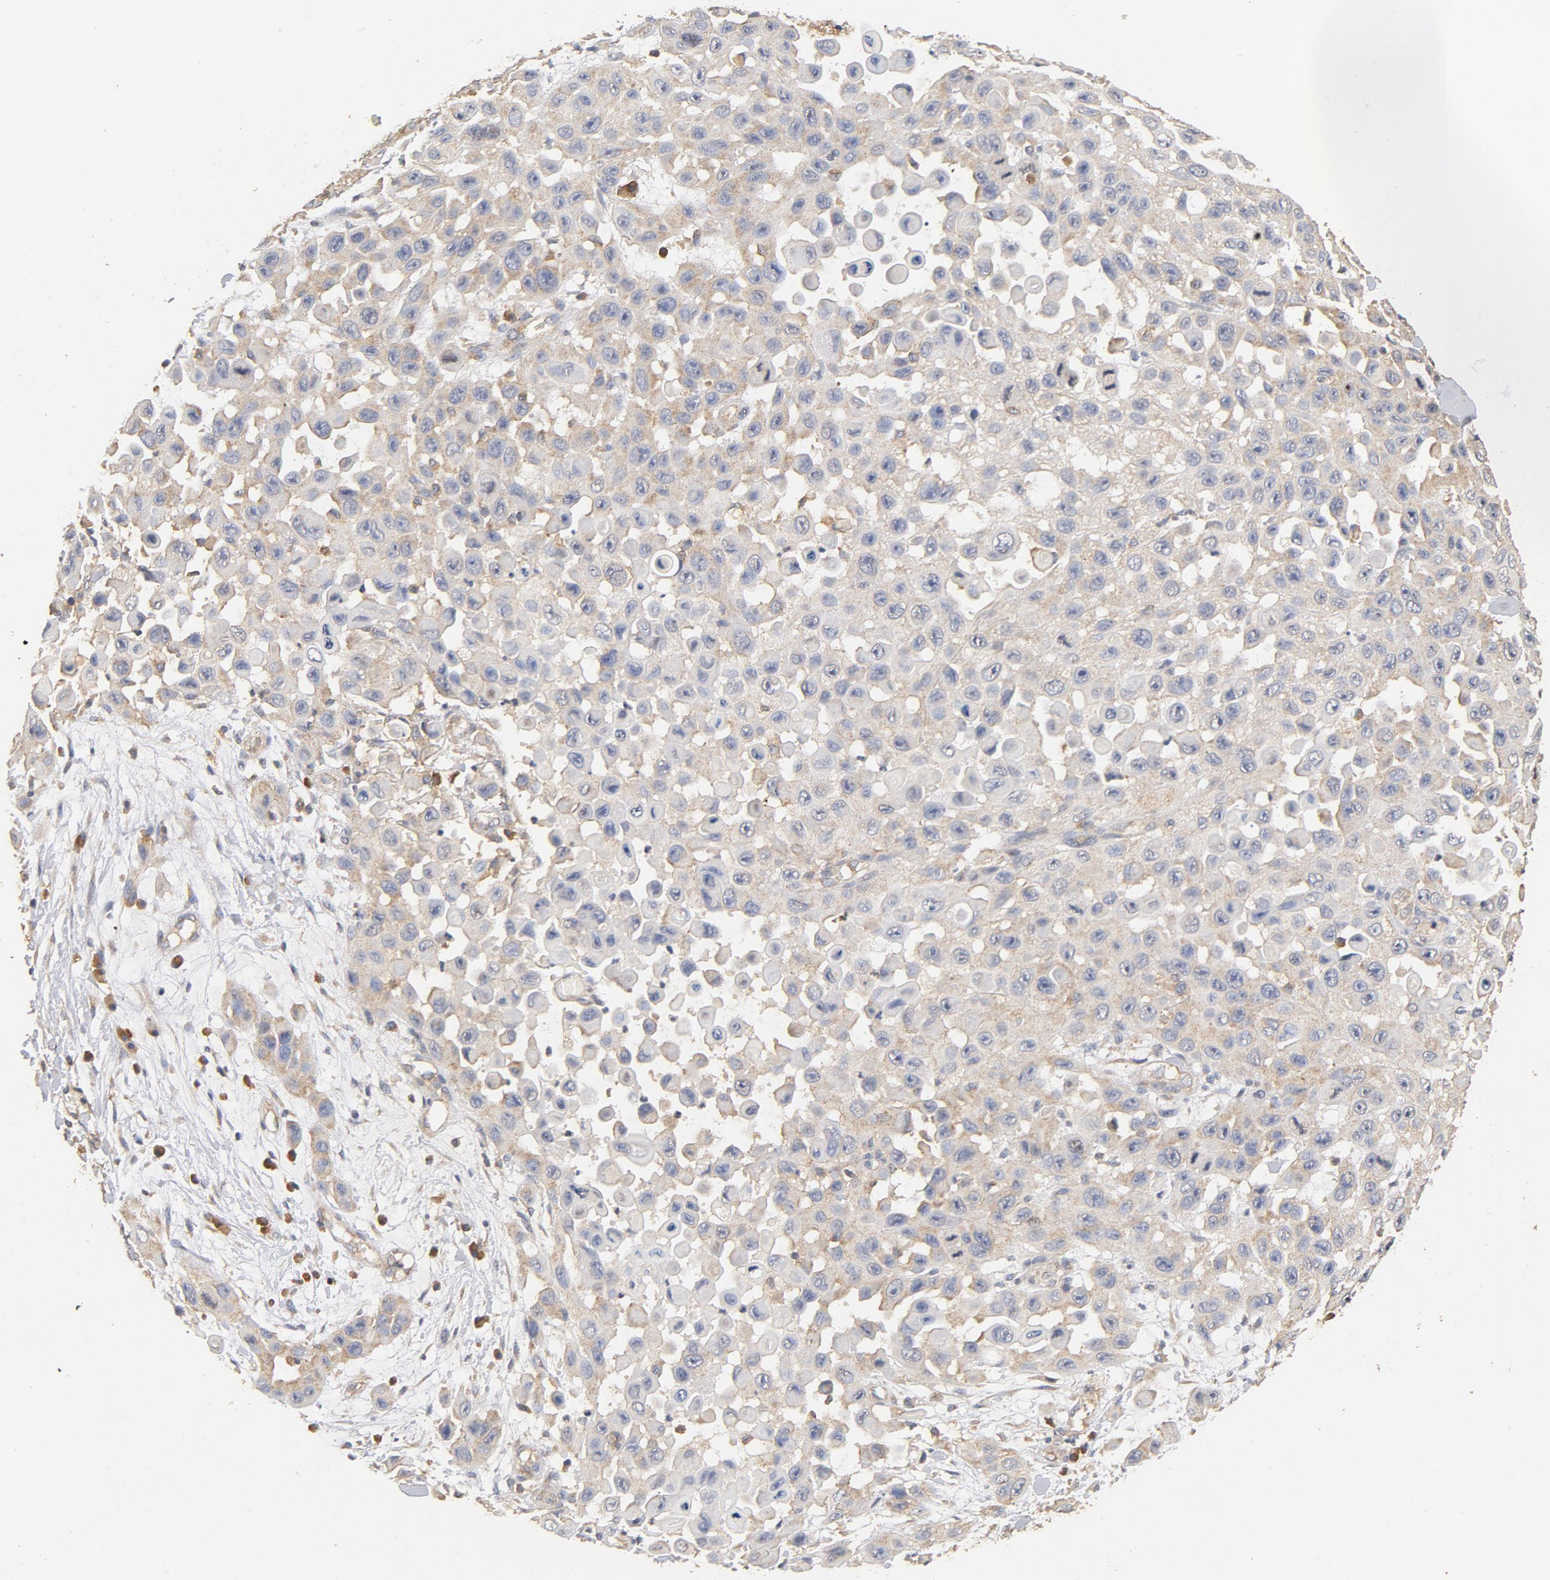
{"staining": {"intensity": "weak", "quantity": ">75%", "location": "cytoplasmic/membranous"}, "tissue": "skin cancer", "cell_type": "Tumor cells", "image_type": "cancer", "snomed": [{"axis": "morphology", "description": "Squamous cell carcinoma, NOS"}, {"axis": "topography", "description": "Skin"}], "caption": "Immunohistochemical staining of human skin cancer (squamous cell carcinoma) reveals weak cytoplasmic/membranous protein expression in approximately >75% of tumor cells. (Brightfield microscopy of DAB IHC at high magnification).", "gene": "DDX6", "patient": {"sex": "male", "age": 24}}